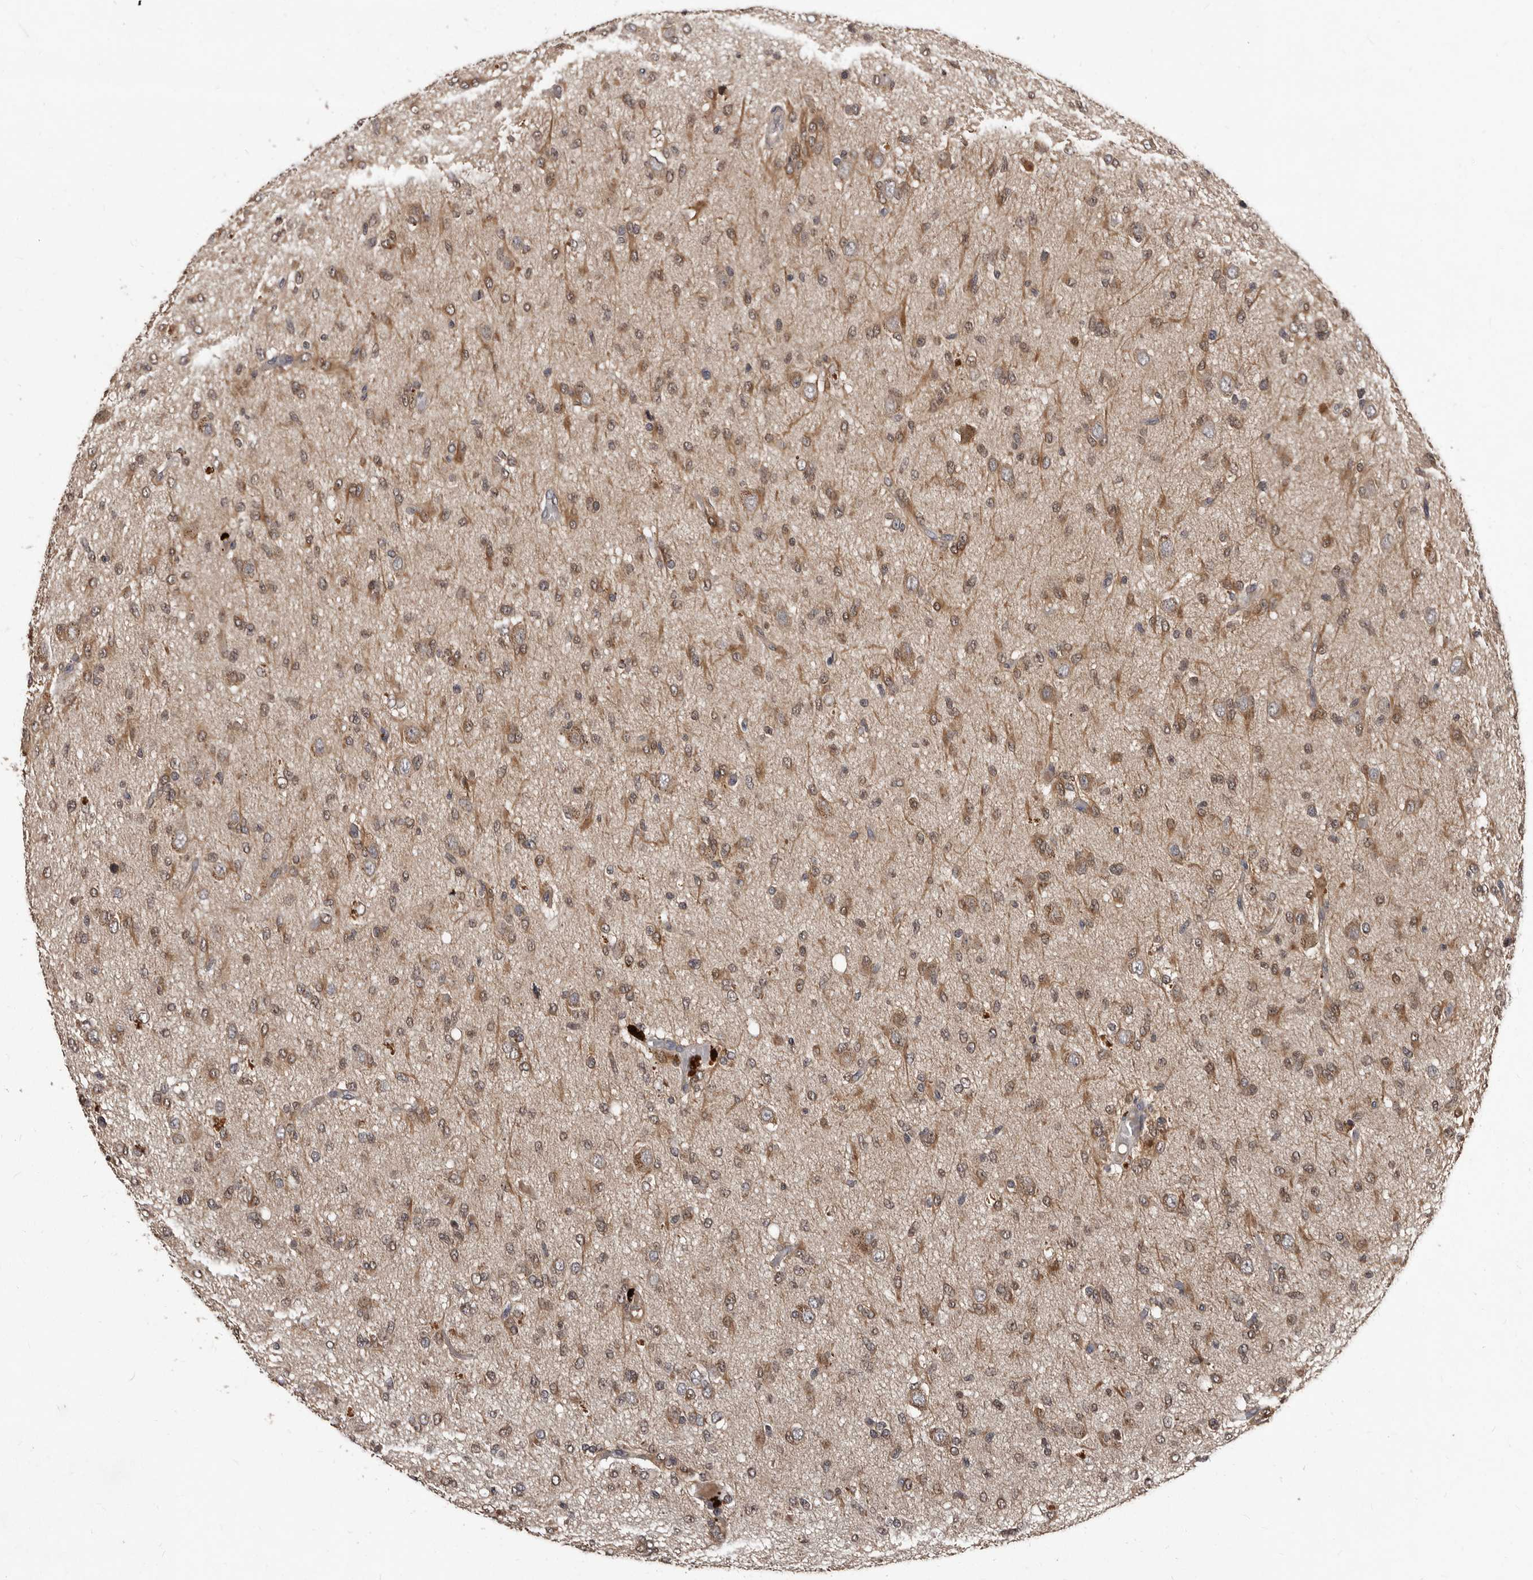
{"staining": {"intensity": "moderate", "quantity": ">75%", "location": "cytoplasmic/membranous,nuclear"}, "tissue": "glioma", "cell_type": "Tumor cells", "image_type": "cancer", "snomed": [{"axis": "morphology", "description": "Glioma, malignant, High grade"}, {"axis": "topography", "description": "Brain"}], "caption": "The immunohistochemical stain shows moderate cytoplasmic/membranous and nuclear staining in tumor cells of glioma tissue.", "gene": "PMVK", "patient": {"sex": "female", "age": 59}}